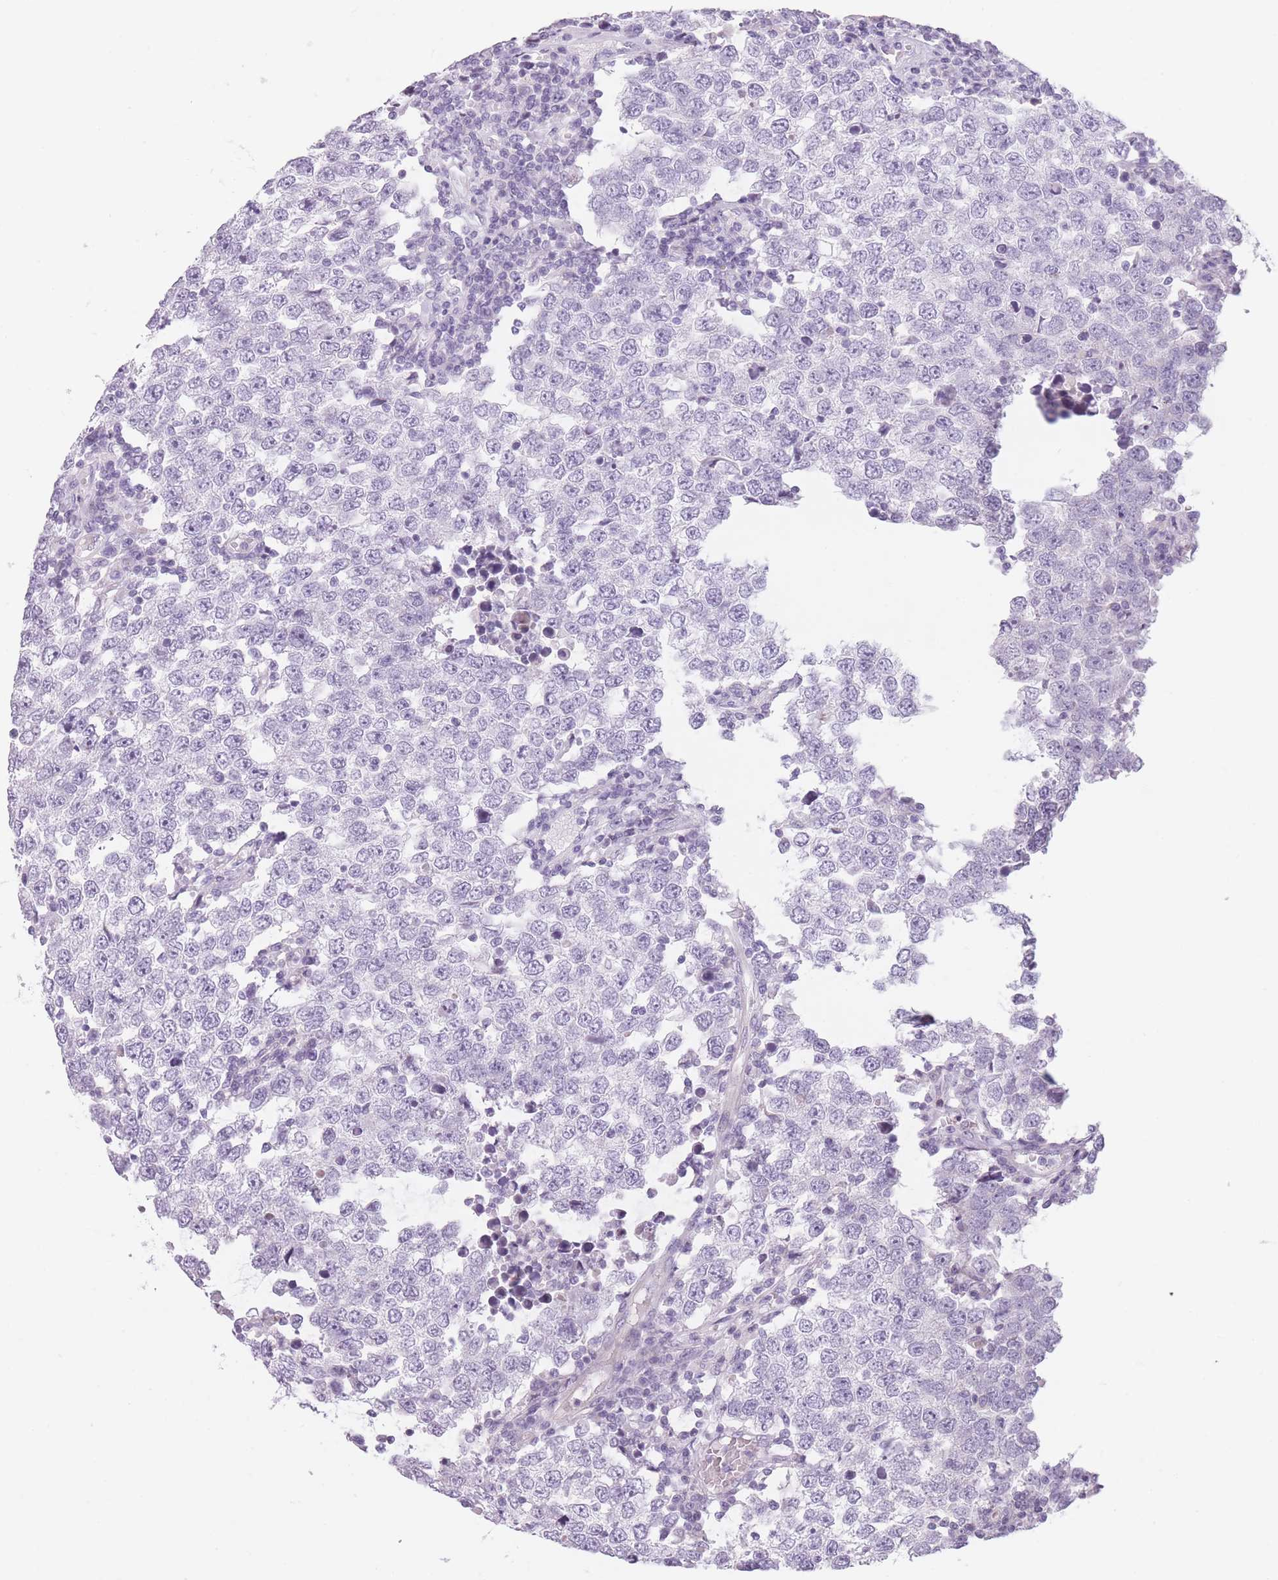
{"staining": {"intensity": "negative", "quantity": "none", "location": "none"}, "tissue": "testis cancer", "cell_type": "Tumor cells", "image_type": "cancer", "snomed": [{"axis": "morphology", "description": "Seminoma, NOS"}, {"axis": "morphology", "description": "Carcinoma, Embryonal, NOS"}, {"axis": "topography", "description": "Testis"}], "caption": "DAB (3,3'-diaminobenzidine) immunohistochemical staining of human testis cancer displays no significant positivity in tumor cells.", "gene": "GGT1", "patient": {"sex": "male", "age": 28}}